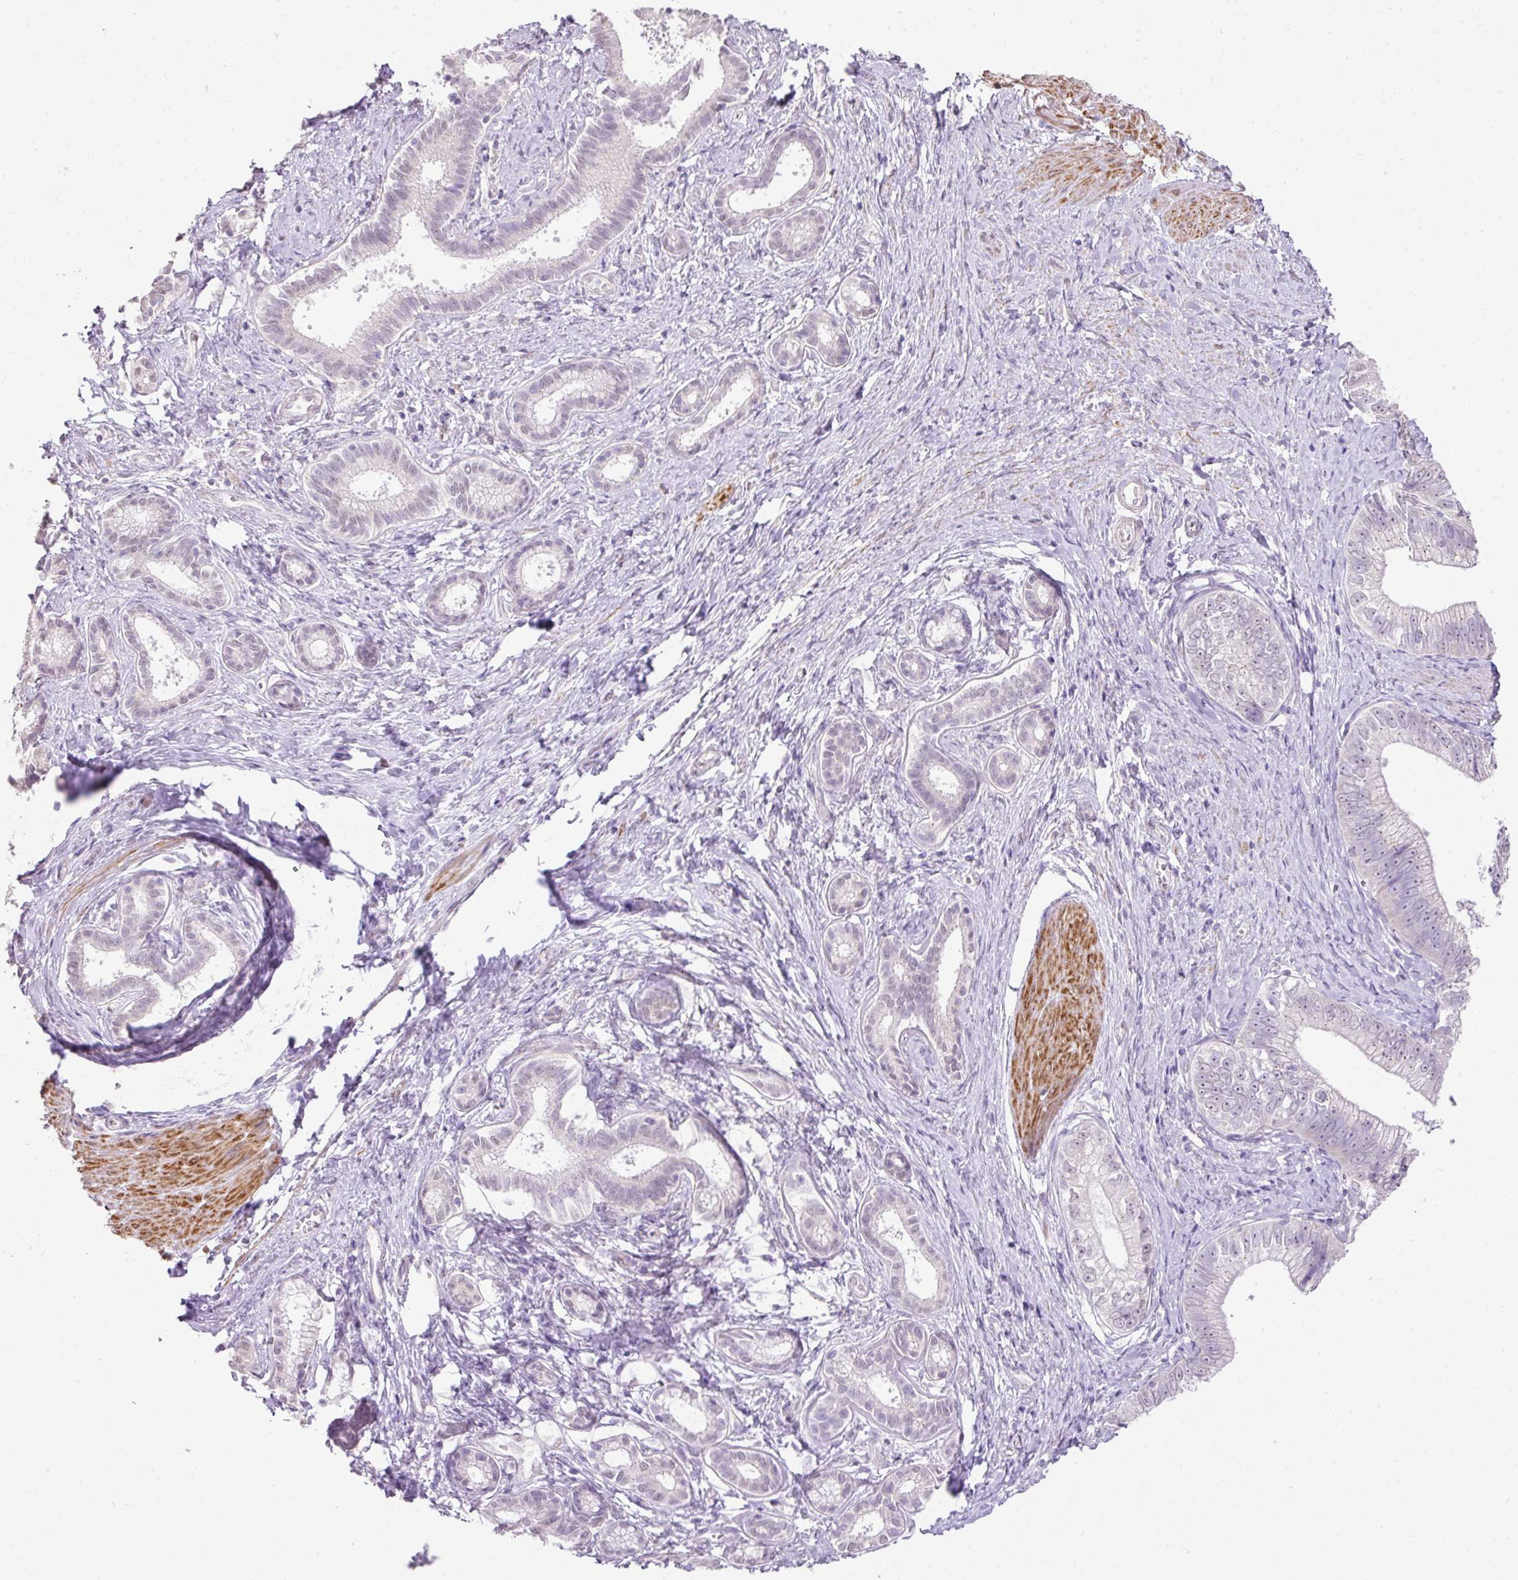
{"staining": {"intensity": "negative", "quantity": "none", "location": "none"}, "tissue": "pancreatic cancer", "cell_type": "Tumor cells", "image_type": "cancer", "snomed": [{"axis": "morphology", "description": "Adenocarcinoma, NOS"}, {"axis": "topography", "description": "Pancreas"}], "caption": "Adenocarcinoma (pancreatic) was stained to show a protein in brown. There is no significant positivity in tumor cells.", "gene": "DIP2A", "patient": {"sex": "male", "age": 70}}